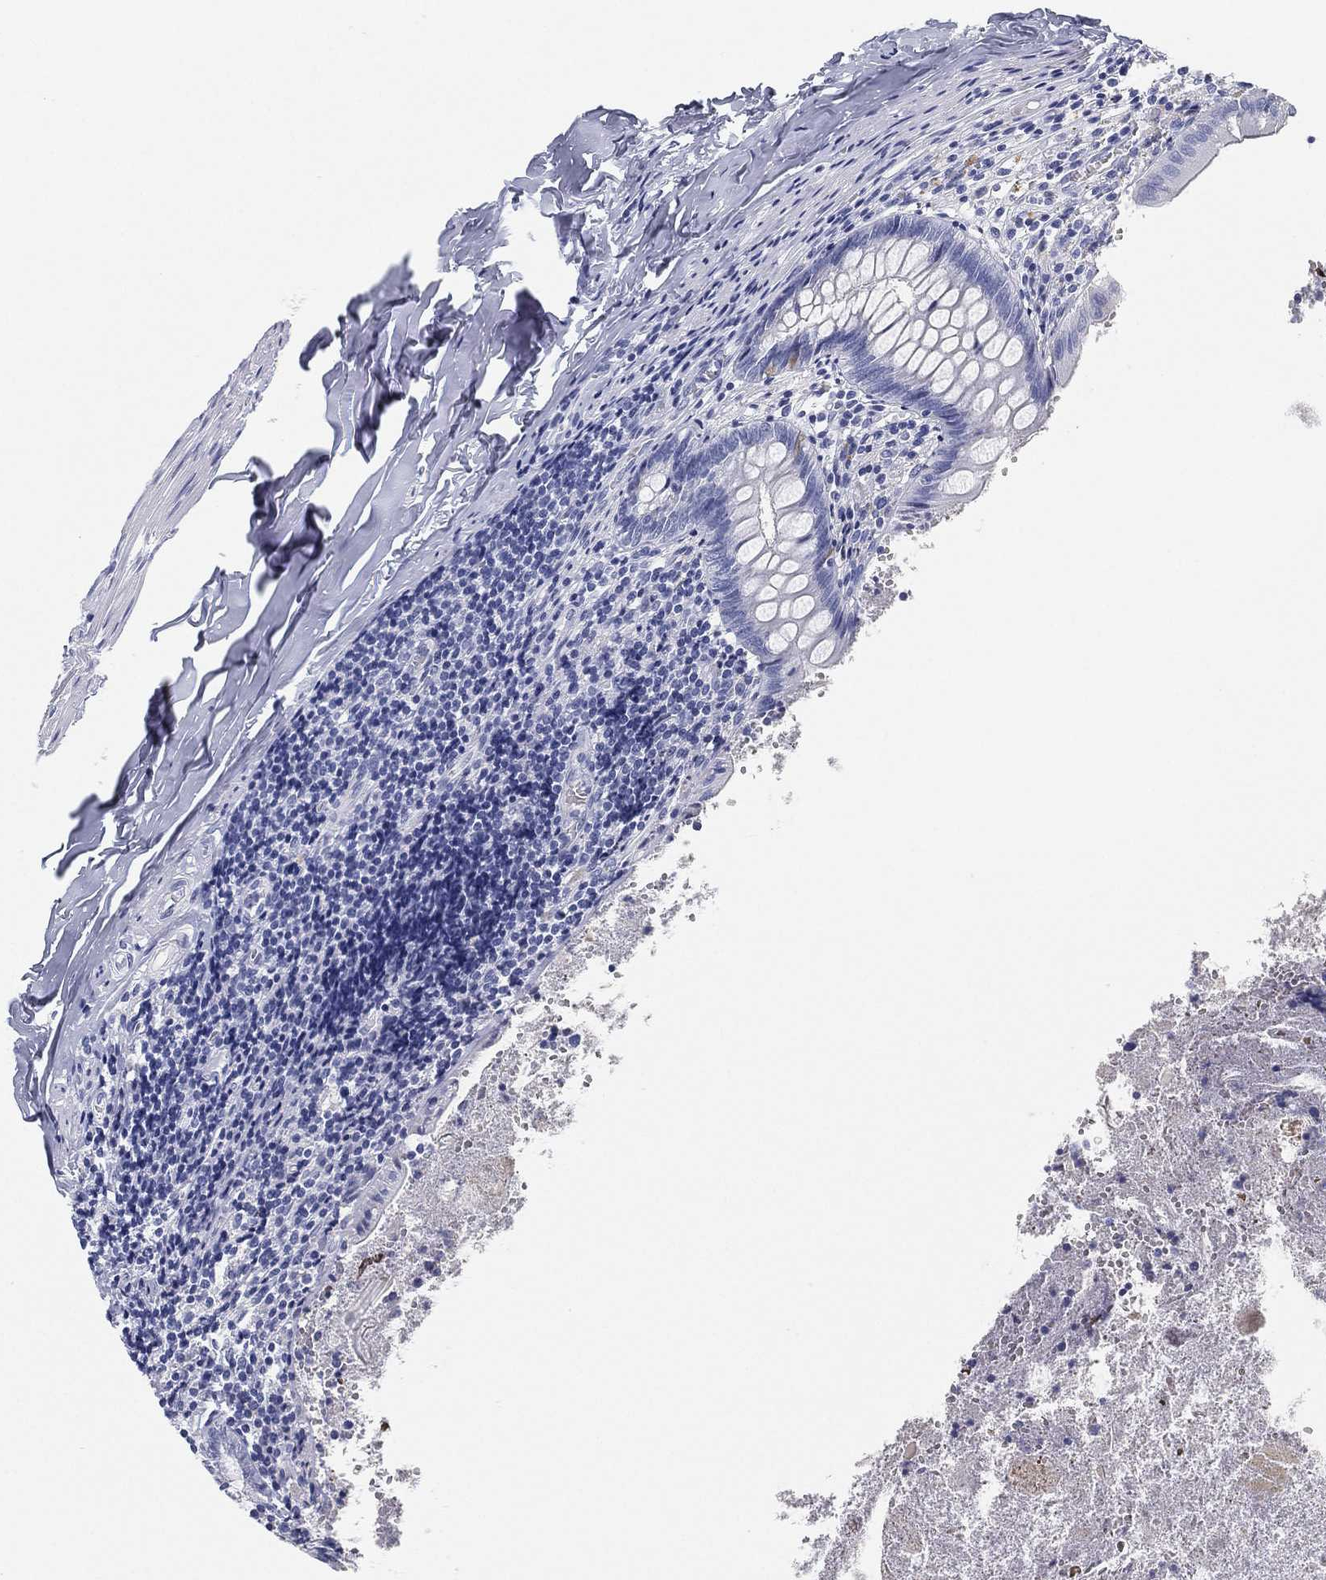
{"staining": {"intensity": "negative", "quantity": "none", "location": "none"}, "tissue": "appendix", "cell_type": "Glandular cells", "image_type": "normal", "snomed": [{"axis": "morphology", "description": "Normal tissue, NOS"}, {"axis": "topography", "description": "Appendix"}], "caption": "IHC of normal appendix exhibits no staining in glandular cells.", "gene": "GPR61", "patient": {"sex": "female", "age": 23}}